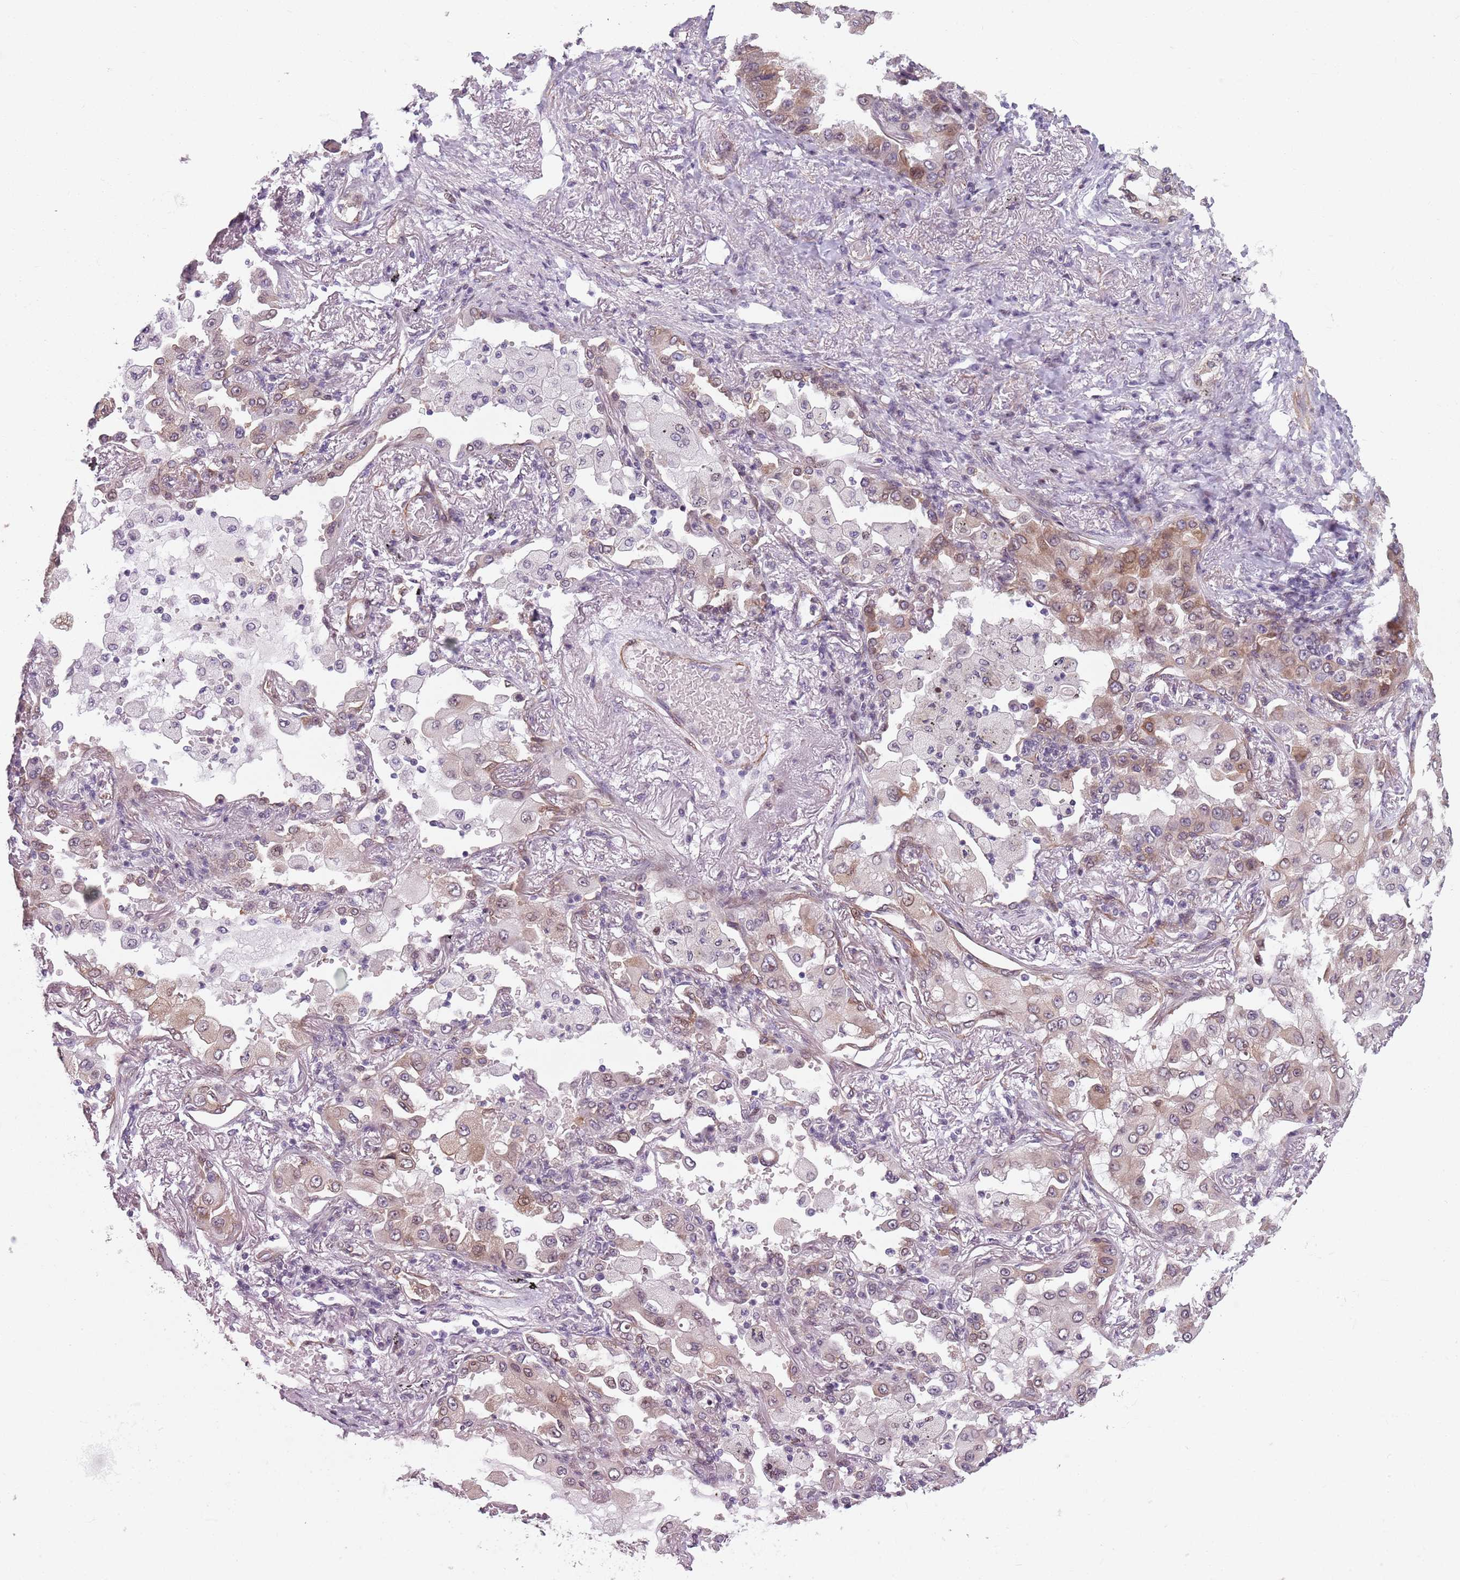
{"staining": {"intensity": "moderate", "quantity": "<25%", "location": "cytoplasmic/membranous"}, "tissue": "lung cancer", "cell_type": "Tumor cells", "image_type": "cancer", "snomed": [{"axis": "morphology", "description": "Squamous cell carcinoma, NOS"}, {"axis": "topography", "description": "Lung"}], "caption": "A histopathology image of human squamous cell carcinoma (lung) stained for a protein displays moderate cytoplasmic/membranous brown staining in tumor cells.", "gene": "TMC4", "patient": {"sex": "male", "age": 74}}